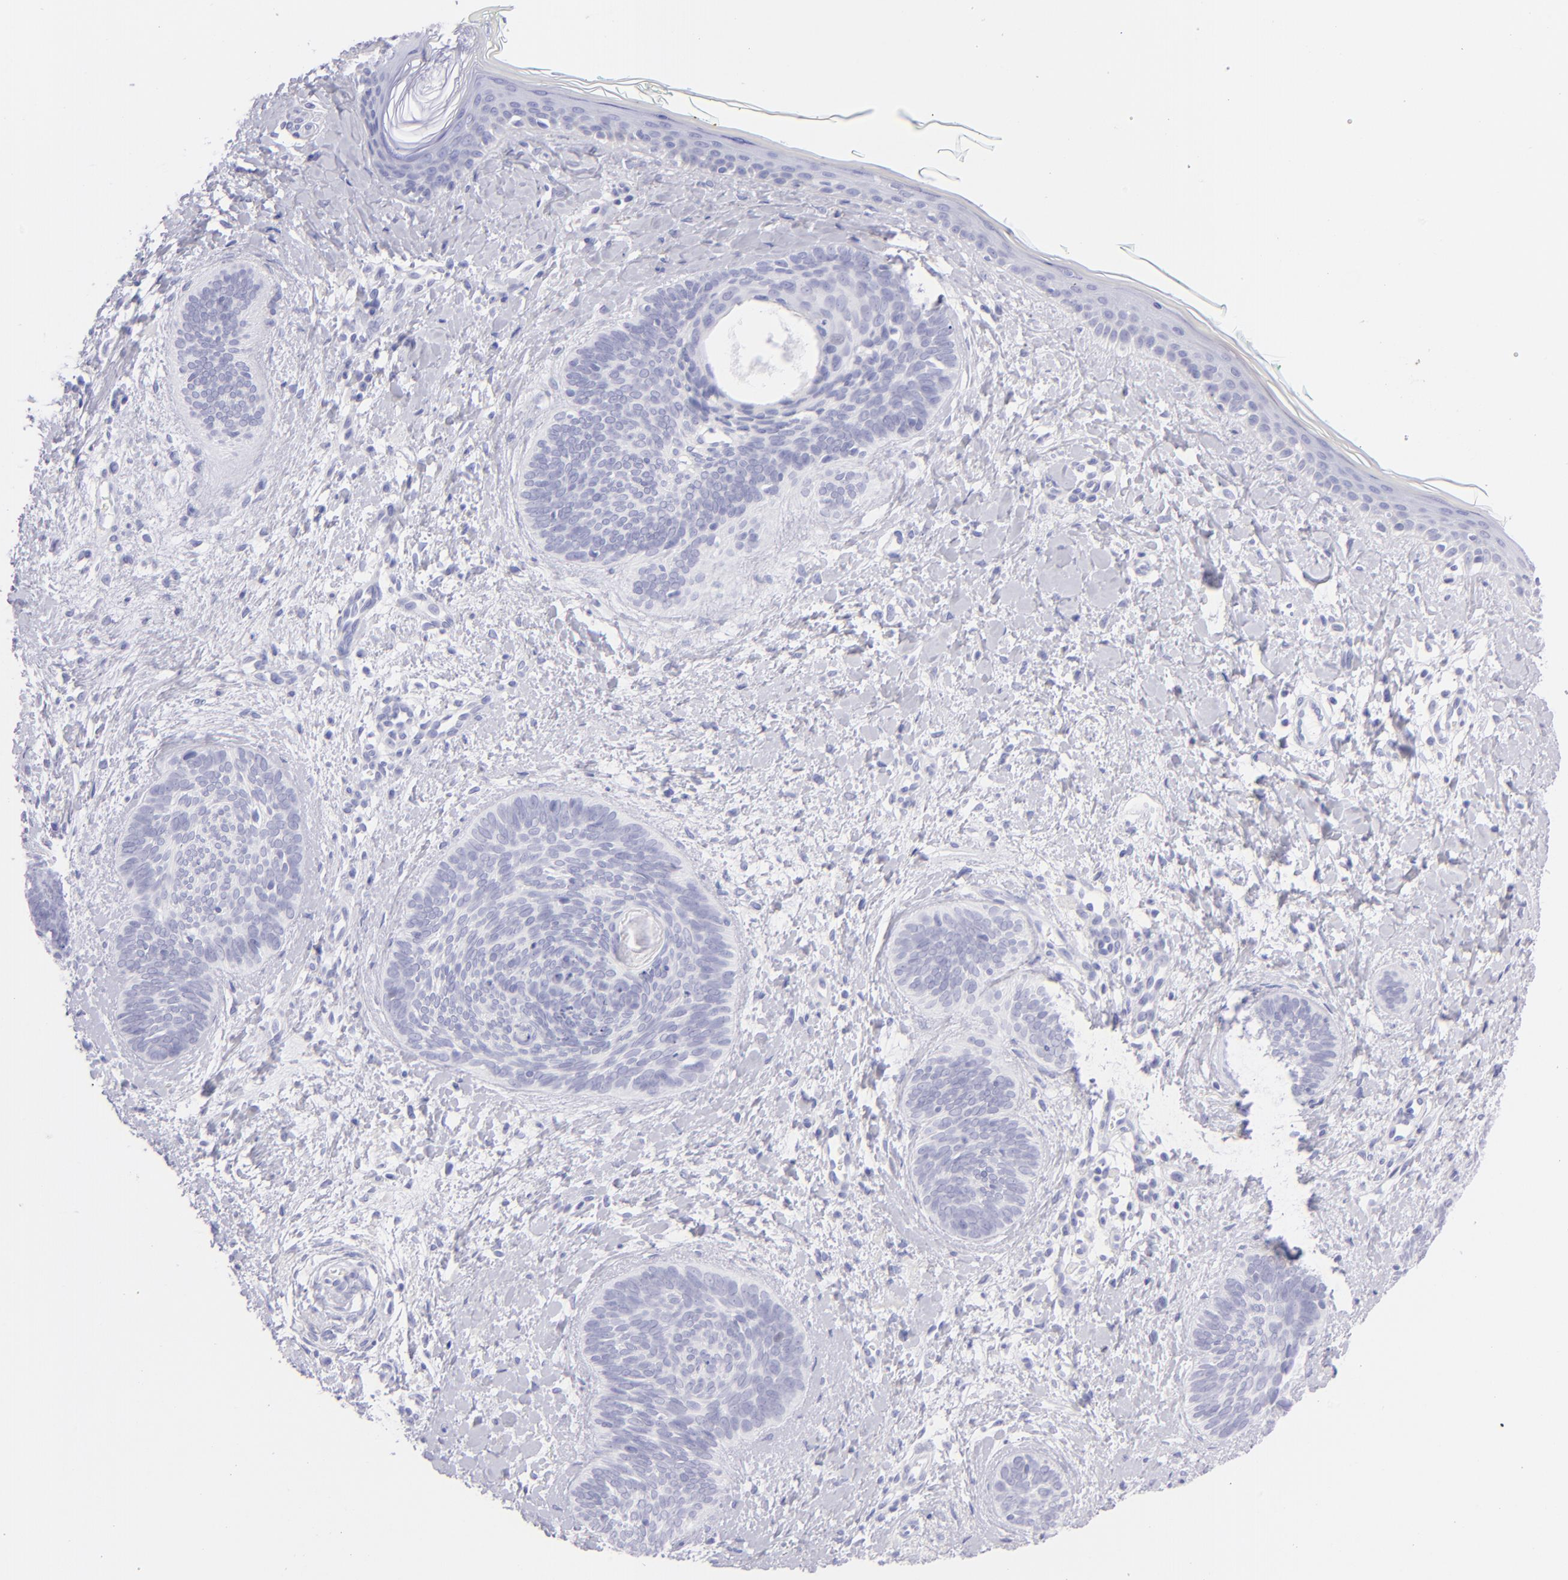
{"staining": {"intensity": "negative", "quantity": "none", "location": "none"}, "tissue": "skin cancer", "cell_type": "Tumor cells", "image_type": "cancer", "snomed": [{"axis": "morphology", "description": "Basal cell carcinoma"}, {"axis": "topography", "description": "Skin"}], "caption": "Tumor cells are negative for protein expression in human basal cell carcinoma (skin).", "gene": "CD72", "patient": {"sex": "female", "age": 81}}